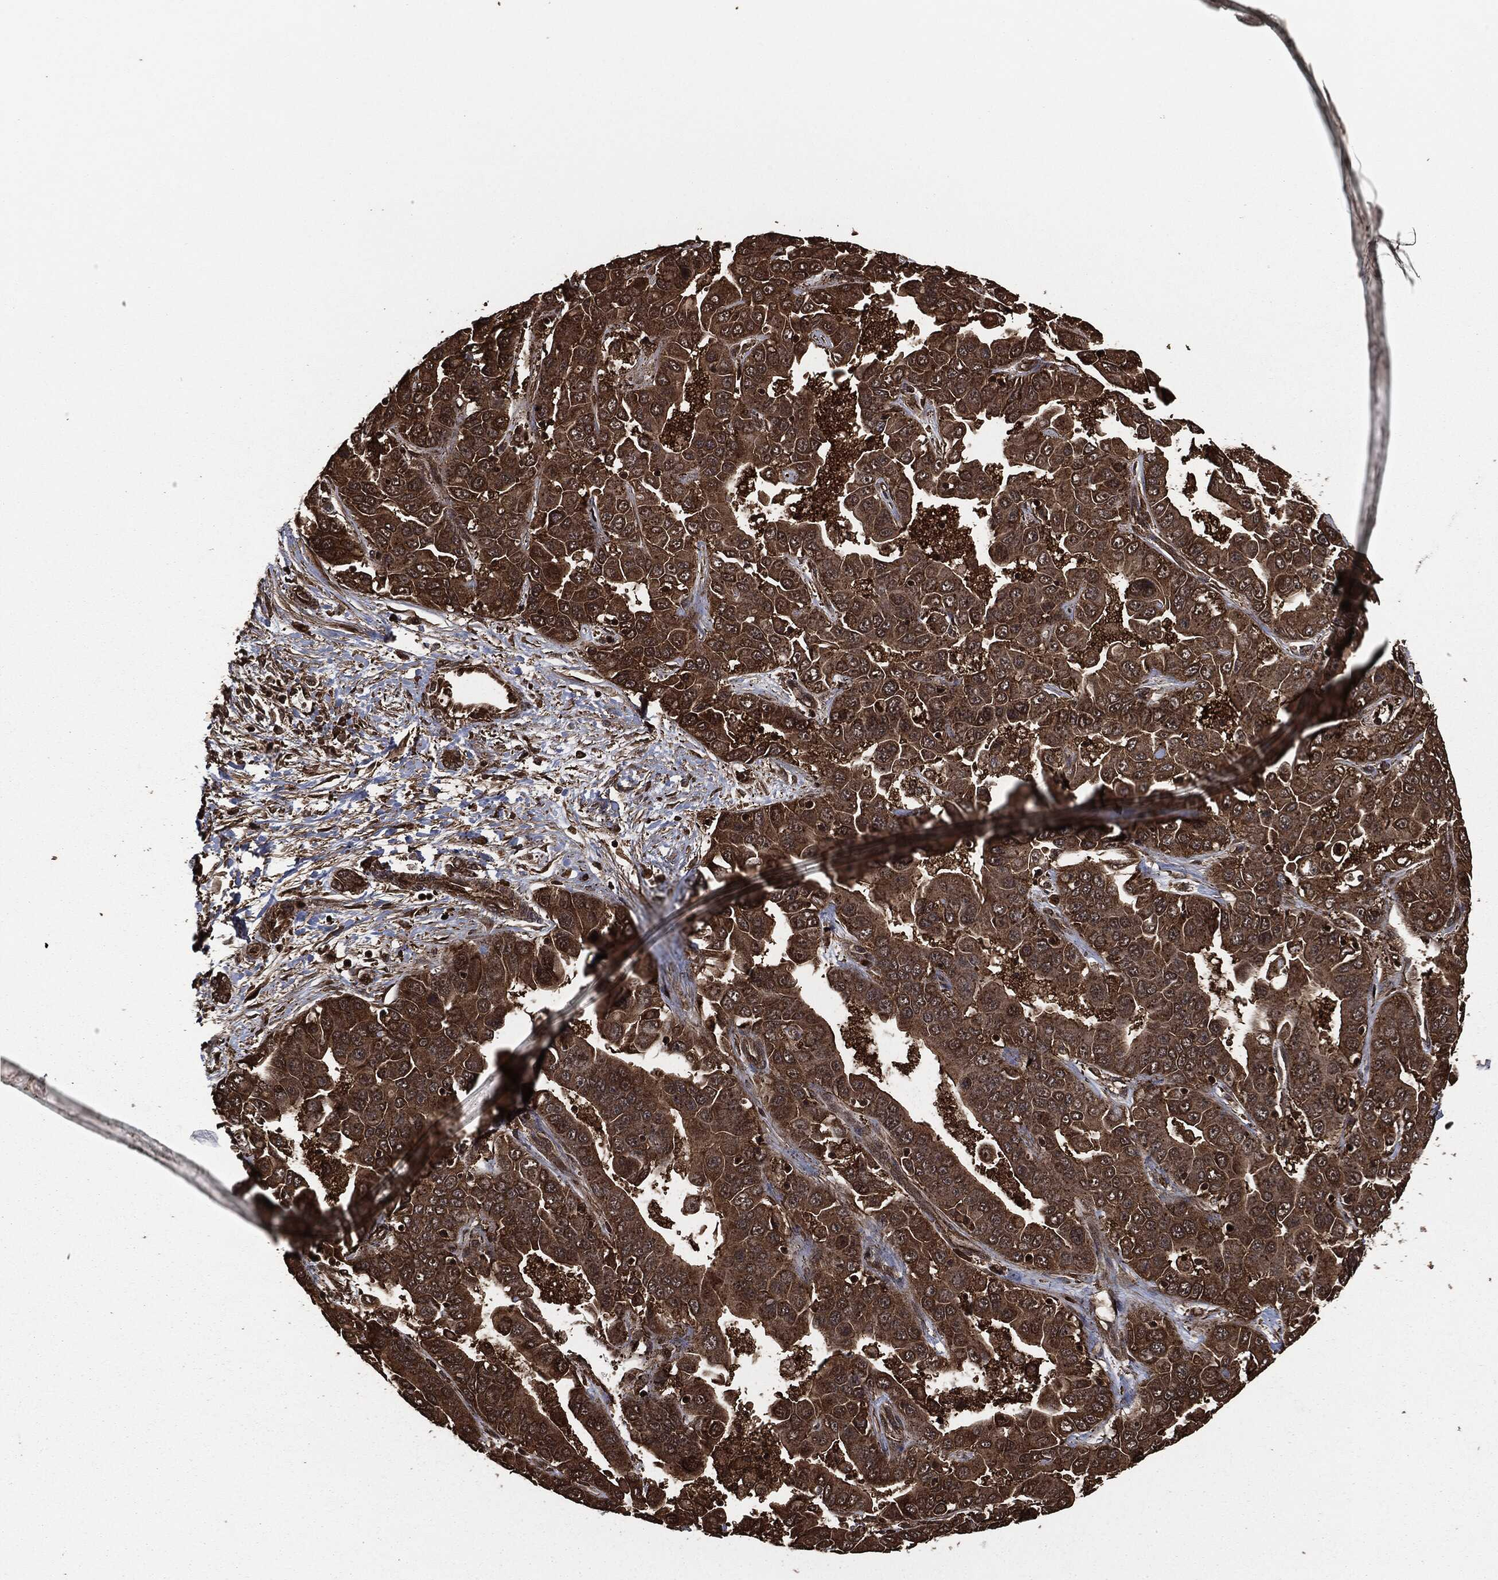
{"staining": {"intensity": "strong", "quantity": ">75%", "location": "cytoplasmic/membranous"}, "tissue": "liver cancer", "cell_type": "Tumor cells", "image_type": "cancer", "snomed": [{"axis": "morphology", "description": "Cholangiocarcinoma"}, {"axis": "topography", "description": "Liver"}], "caption": "Protein staining demonstrates strong cytoplasmic/membranous expression in about >75% of tumor cells in liver cholangiocarcinoma. Using DAB (3,3'-diaminobenzidine) (brown) and hematoxylin (blue) stains, captured at high magnification using brightfield microscopy.", "gene": "HRAS", "patient": {"sex": "female", "age": 52}}